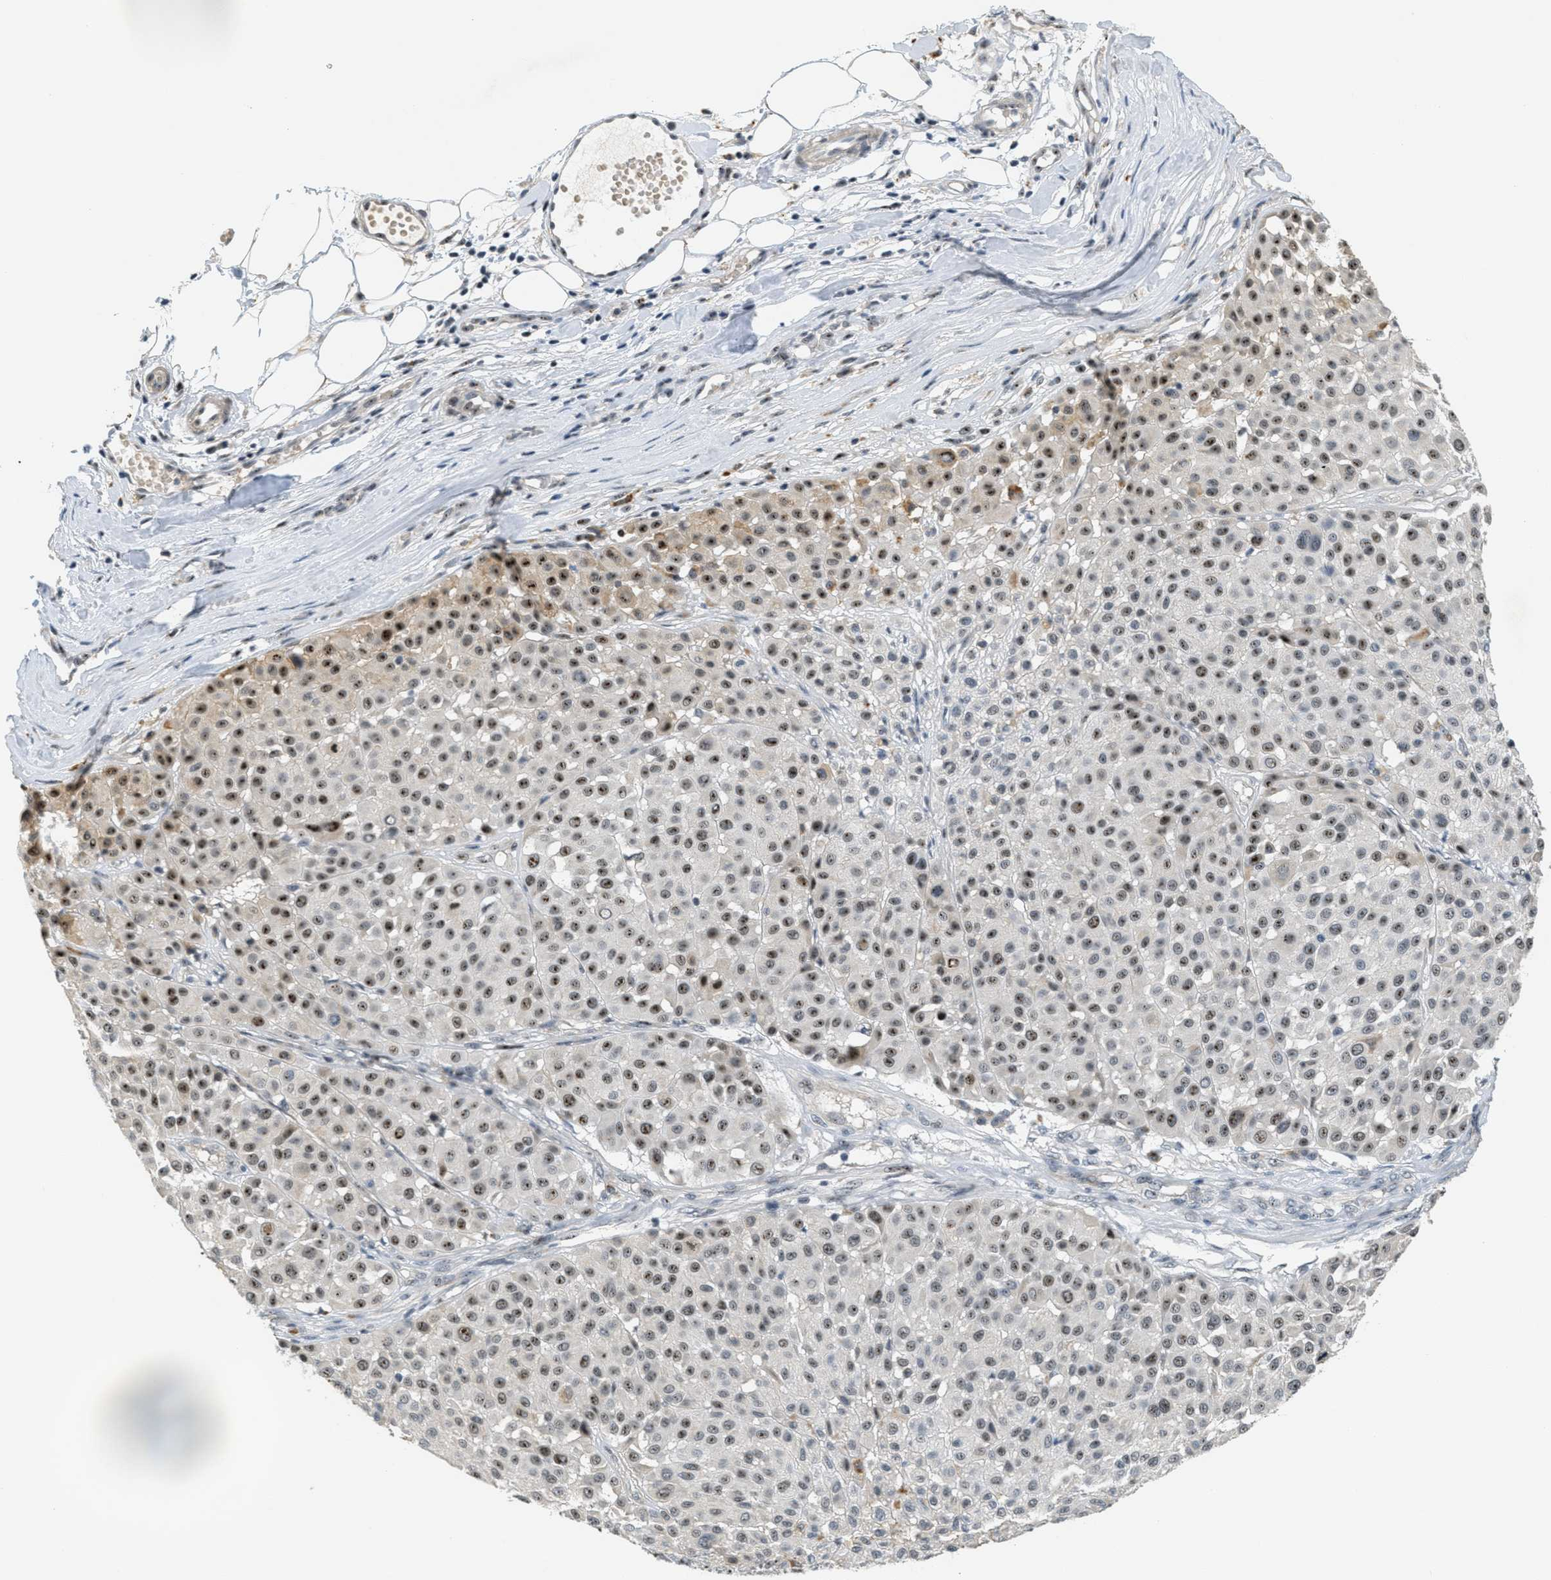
{"staining": {"intensity": "moderate", "quantity": "25%-75%", "location": "cytoplasmic/membranous,nuclear"}, "tissue": "melanoma", "cell_type": "Tumor cells", "image_type": "cancer", "snomed": [{"axis": "morphology", "description": "Malignant melanoma, Metastatic site"}, {"axis": "topography", "description": "Soft tissue"}], "caption": "Brown immunohistochemical staining in human malignant melanoma (metastatic site) reveals moderate cytoplasmic/membranous and nuclear expression in about 25%-75% of tumor cells. (Stains: DAB in brown, nuclei in blue, Microscopy: brightfield microscopy at high magnification).", "gene": "DDX47", "patient": {"sex": "male", "age": 41}}